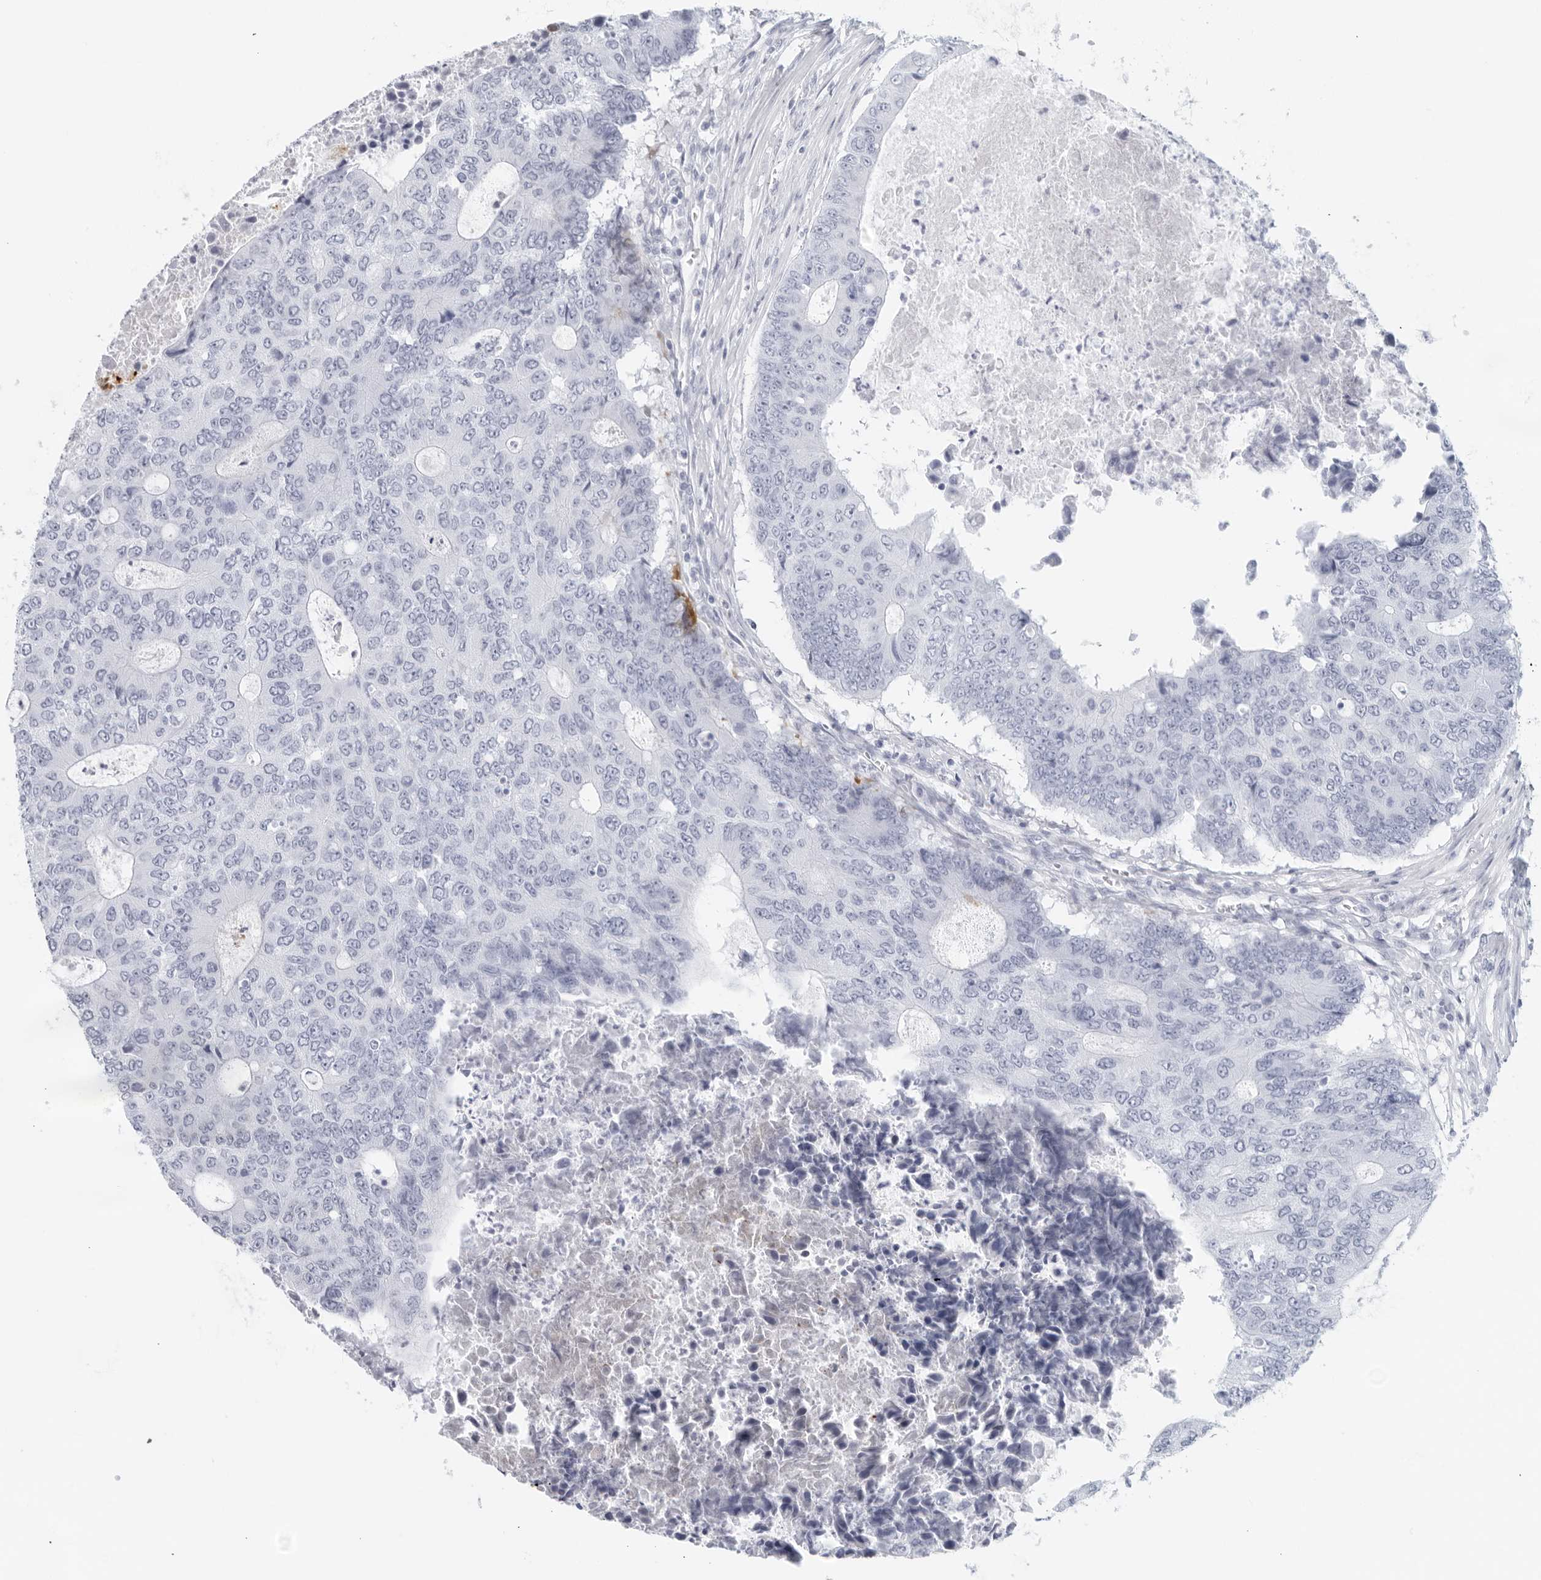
{"staining": {"intensity": "negative", "quantity": "none", "location": "none"}, "tissue": "colorectal cancer", "cell_type": "Tumor cells", "image_type": "cancer", "snomed": [{"axis": "morphology", "description": "Adenocarcinoma, NOS"}, {"axis": "topography", "description": "Colon"}], "caption": "This micrograph is of adenocarcinoma (colorectal) stained with IHC to label a protein in brown with the nuclei are counter-stained blue. There is no staining in tumor cells.", "gene": "FGG", "patient": {"sex": "male", "age": 87}}